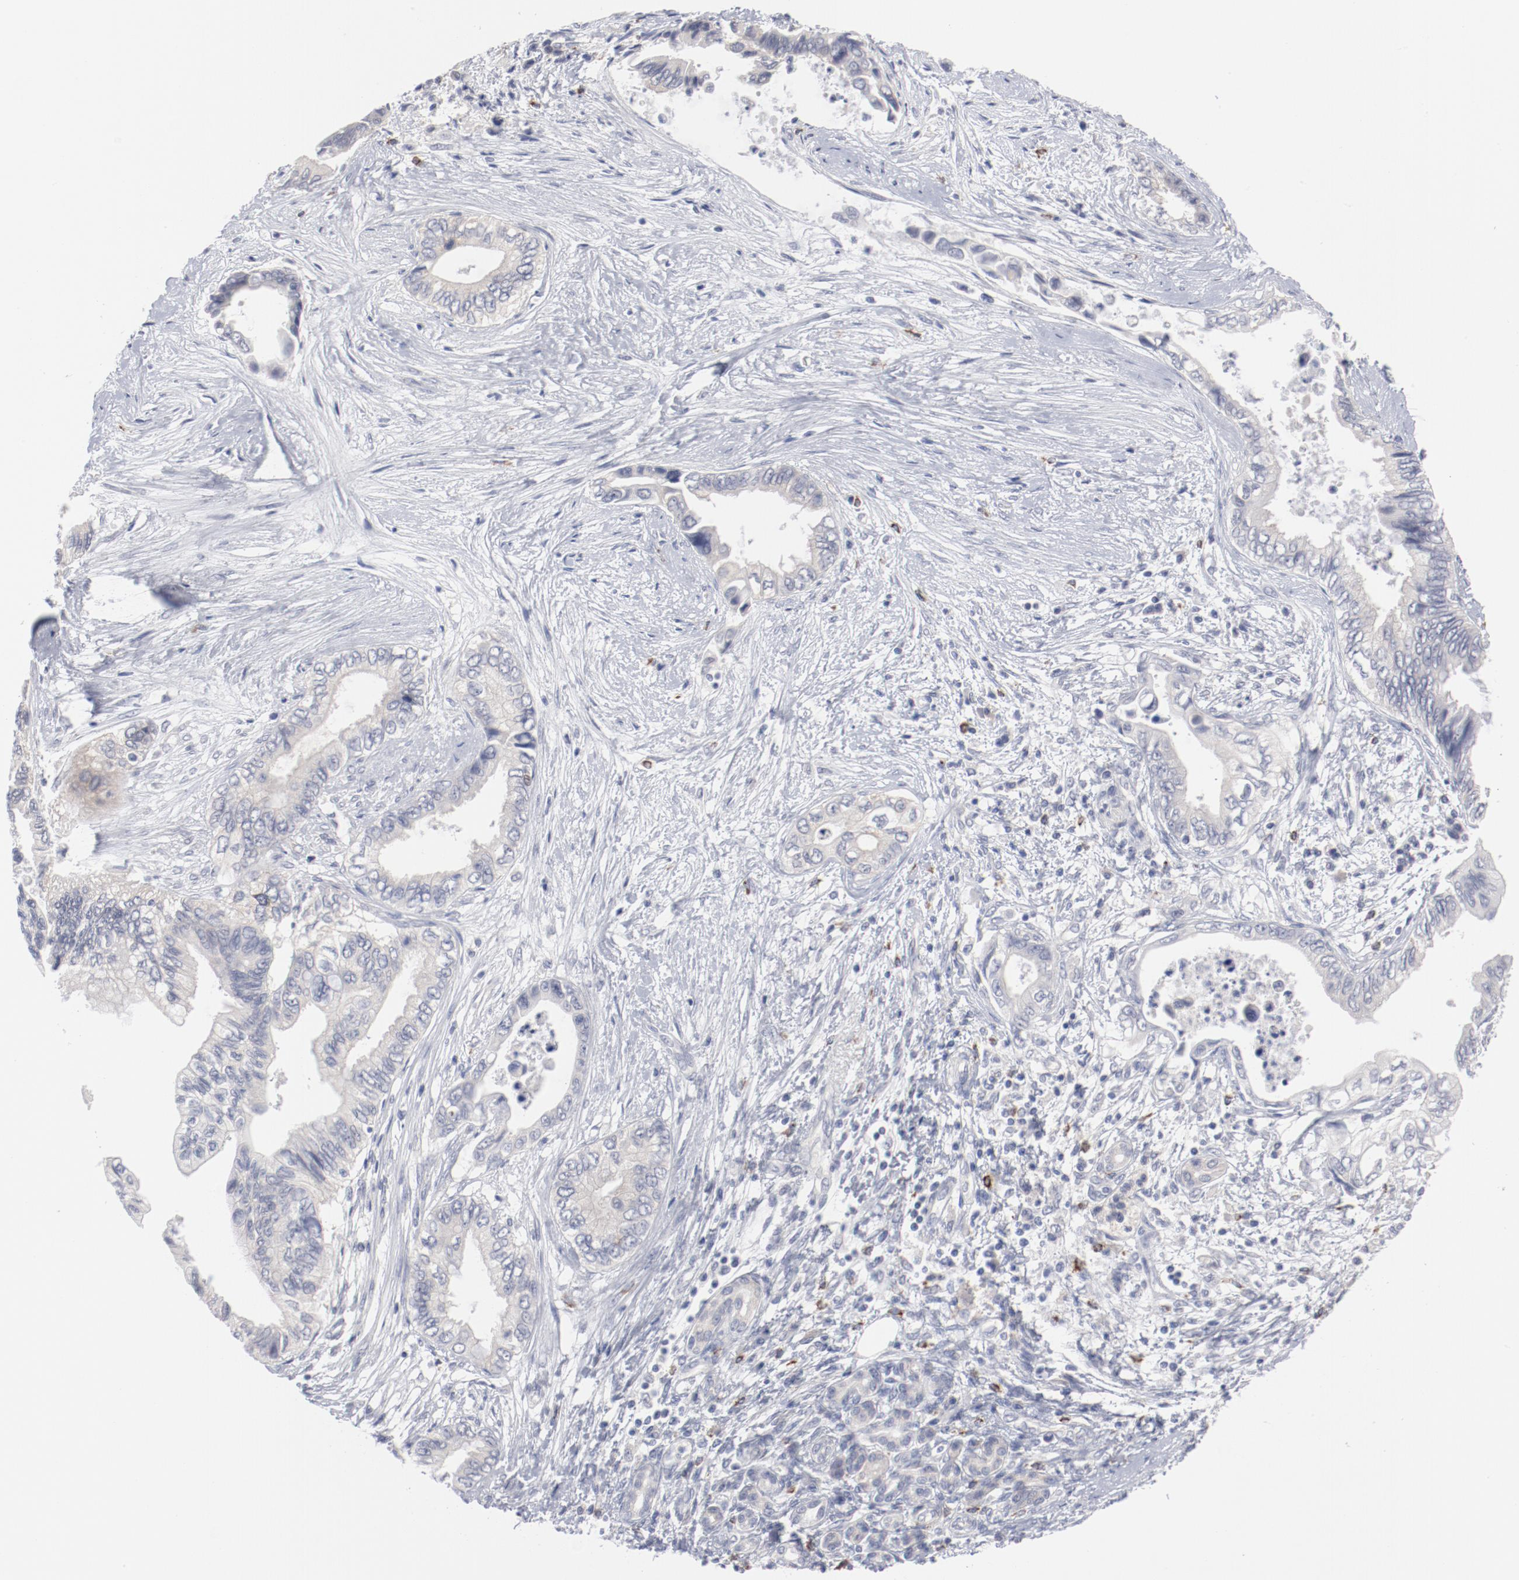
{"staining": {"intensity": "negative", "quantity": "none", "location": "none"}, "tissue": "pancreatic cancer", "cell_type": "Tumor cells", "image_type": "cancer", "snomed": [{"axis": "morphology", "description": "Adenocarcinoma, NOS"}, {"axis": "topography", "description": "Pancreas"}], "caption": "DAB immunohistochemical staining of adenocarcinoma (pancreatic) displays no significant staining in tumor cells.", "gene": "SH3BGR", "patient": {"sex": "female", "age": 66}}